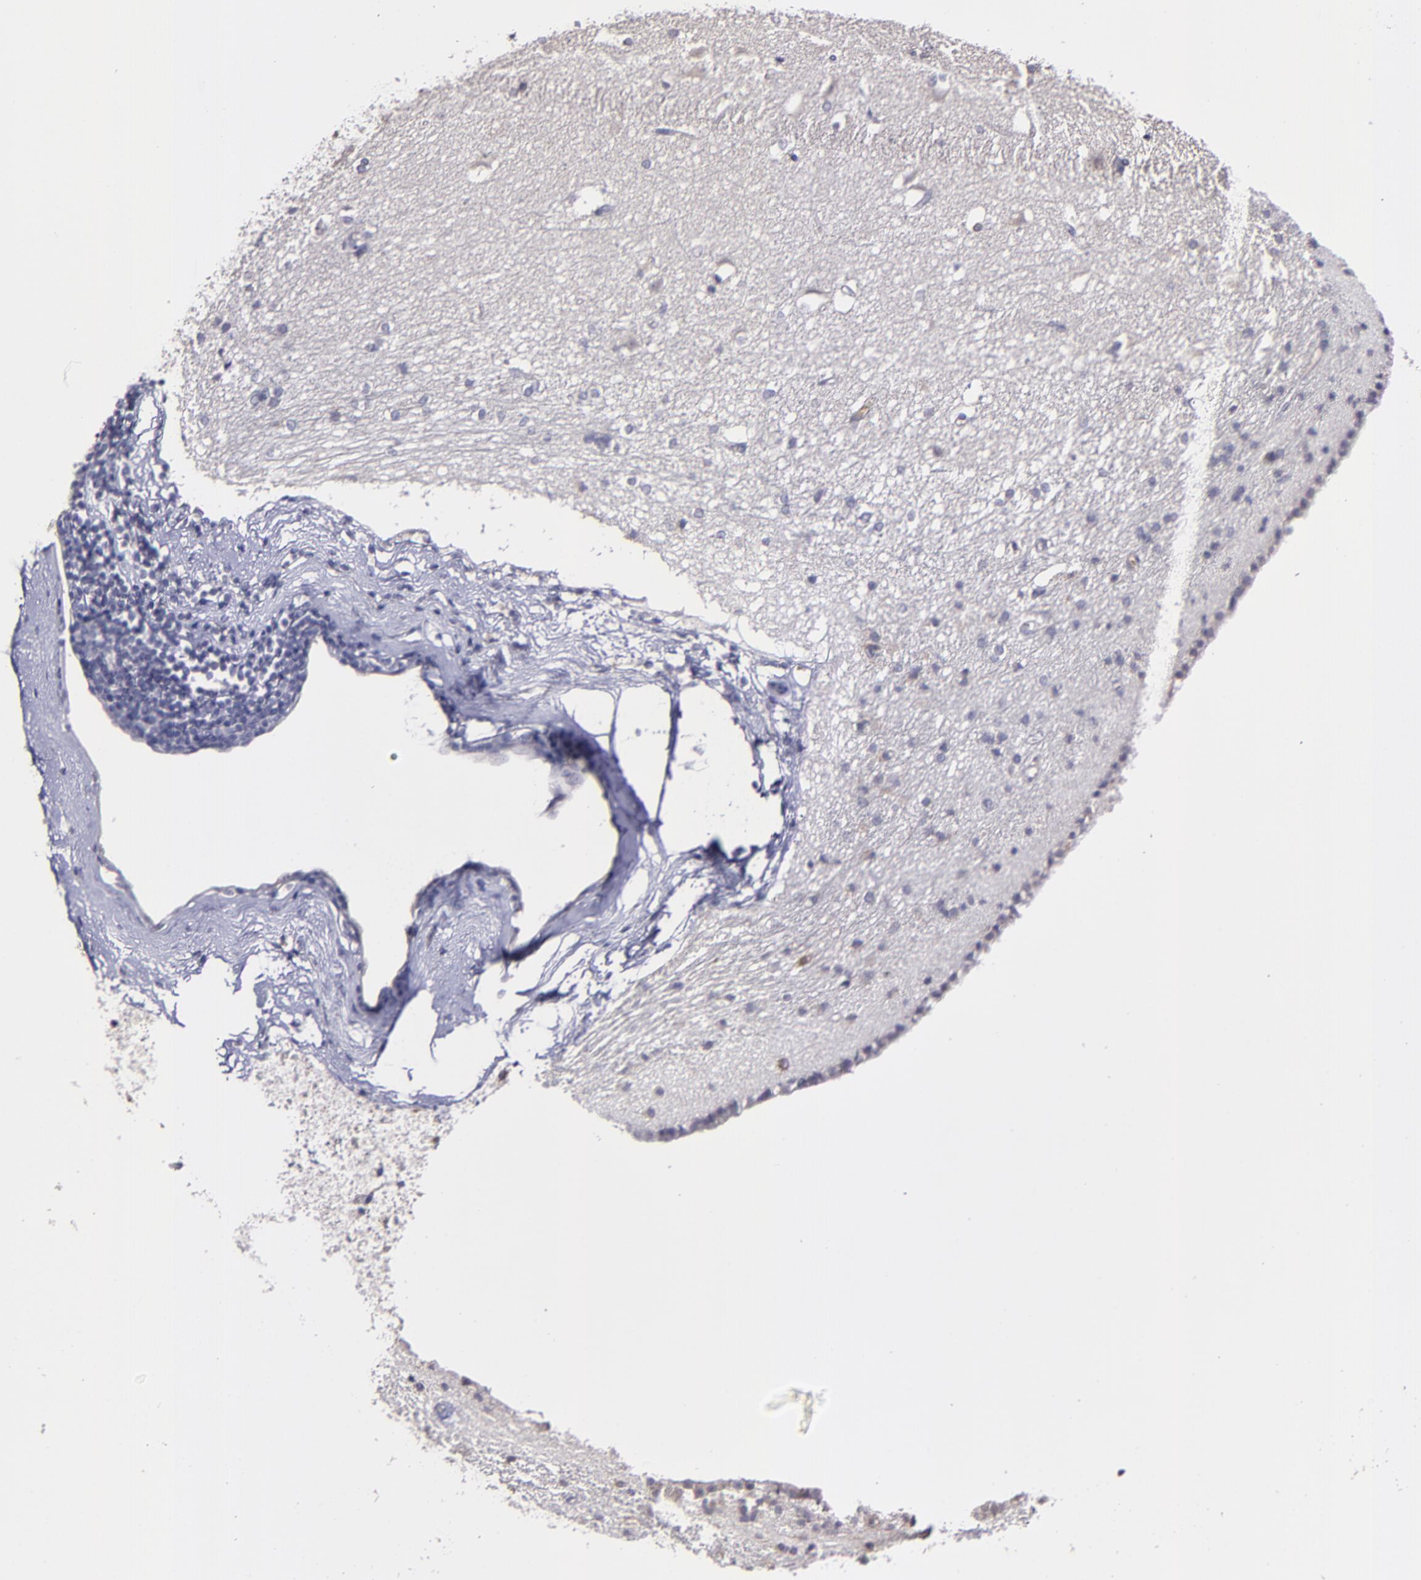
{"staining": {"intensity": "negative", "quantity": "none", "location": "none"}, "tissue": "caudate", "cell_type": "Glial cells", "image_type": "normal", "snomed": [{"axis": "morphology", "description": "Normal tissue, NOS"}, {"axis": "topography", "description": "Lateral ventricle wall"}], "caption": "Immunohistochemistry (IHC) photomicrograph of normal human caudate stained for a protein (brown), which exhibits no staining in glial cells.", "gene": "MASP1", "patient": {"sex": "female", "age": 19}}